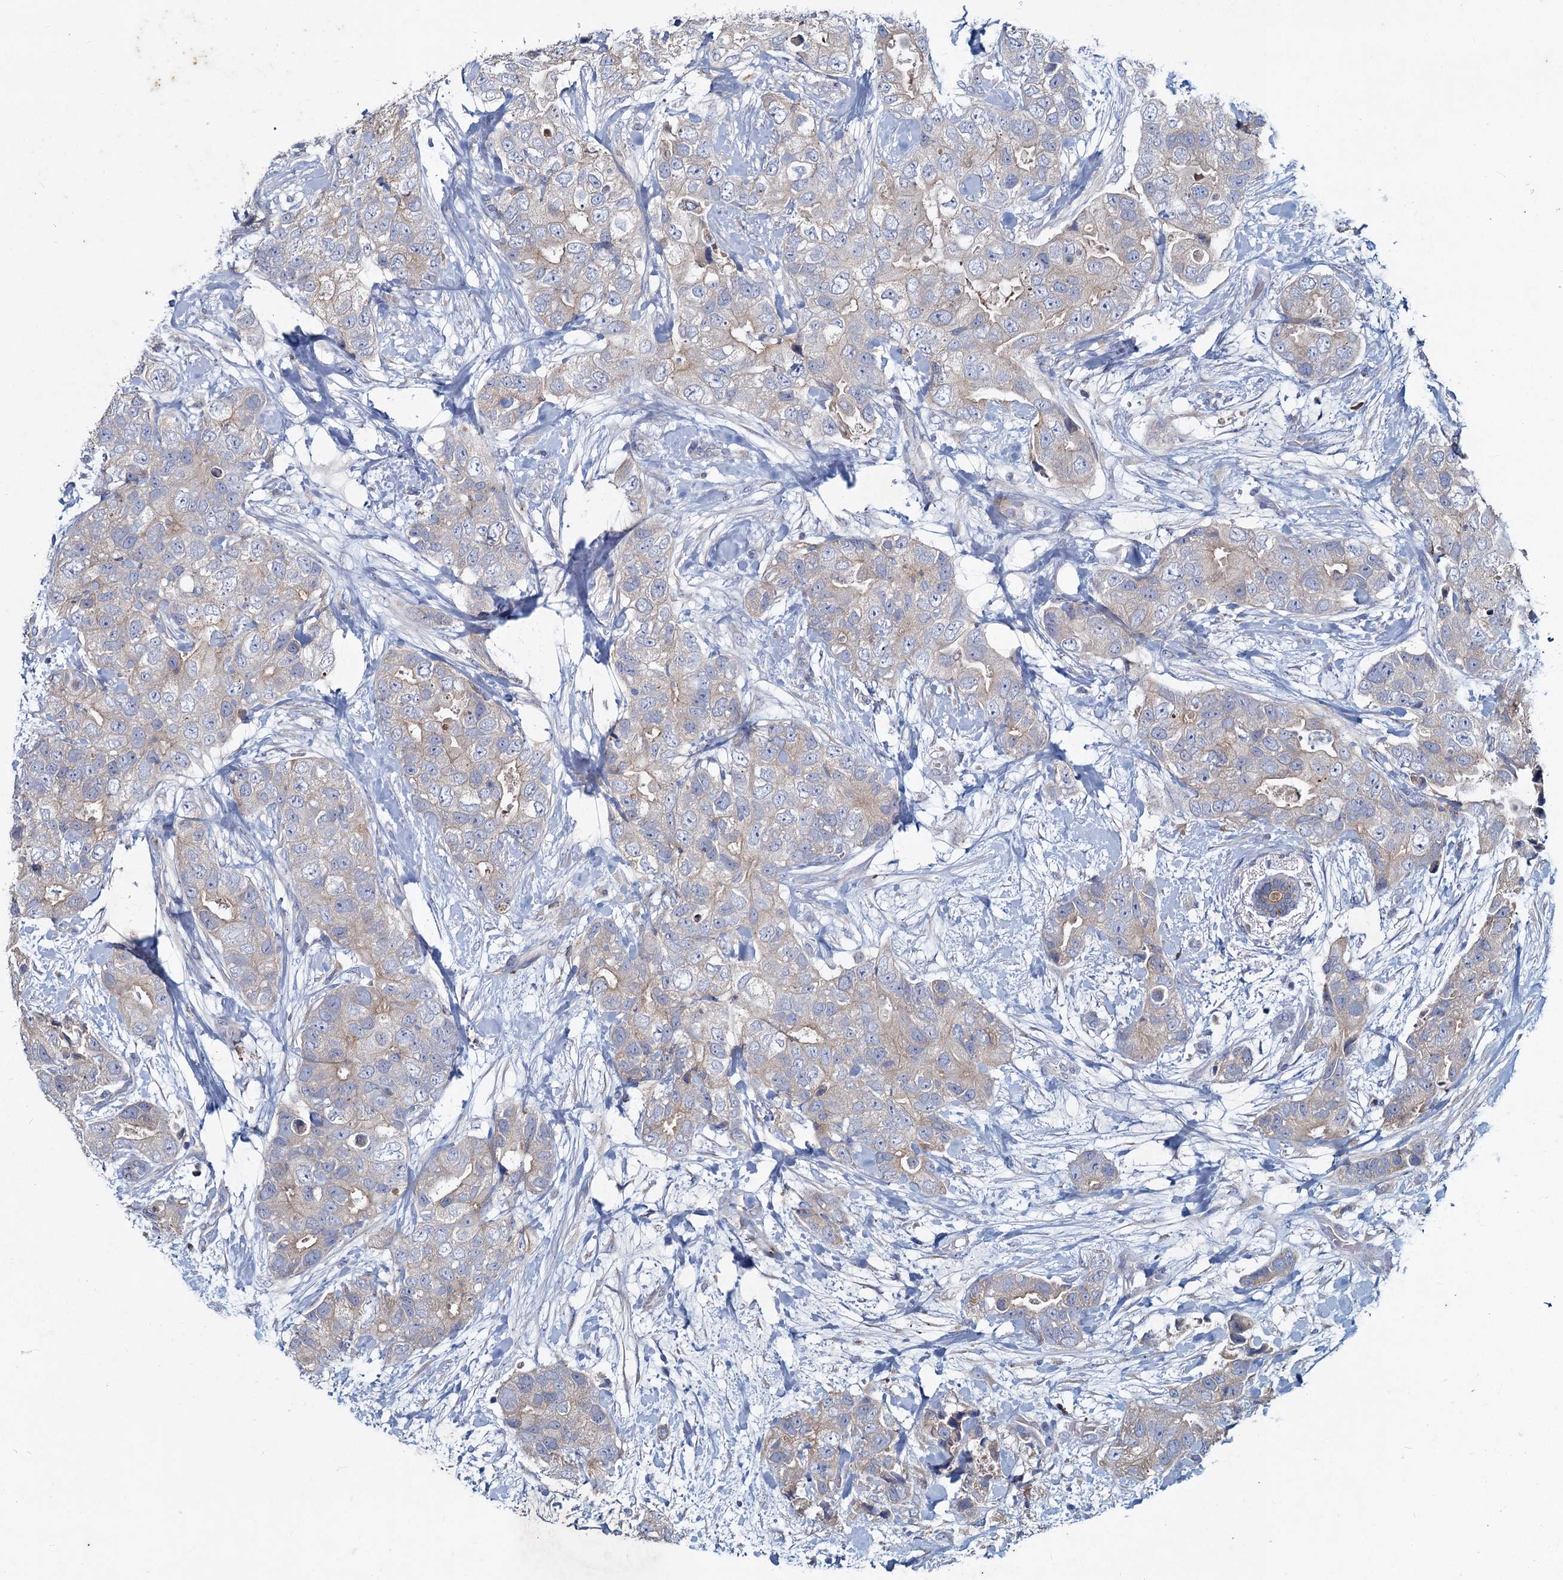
{"staining": {"intensity": "negative", "quantity": "none", "location": "none"}, "tissue": "breast cancer", "cell_type": "Tumor cells", "image_type": "cancer", "snomed": [{"axis": "morphology", "description": "Duct carcinoma"}, {"axis": "topography", "description": "Breast"}], "caption": "High power microscopy histopathology image of an IHC histopathology image of invasive ductal carcinoma (breast), revealing no significant expression in tumor cells.", "gene": "TMX2", "patient": {"sex": "female", "age": 62}}